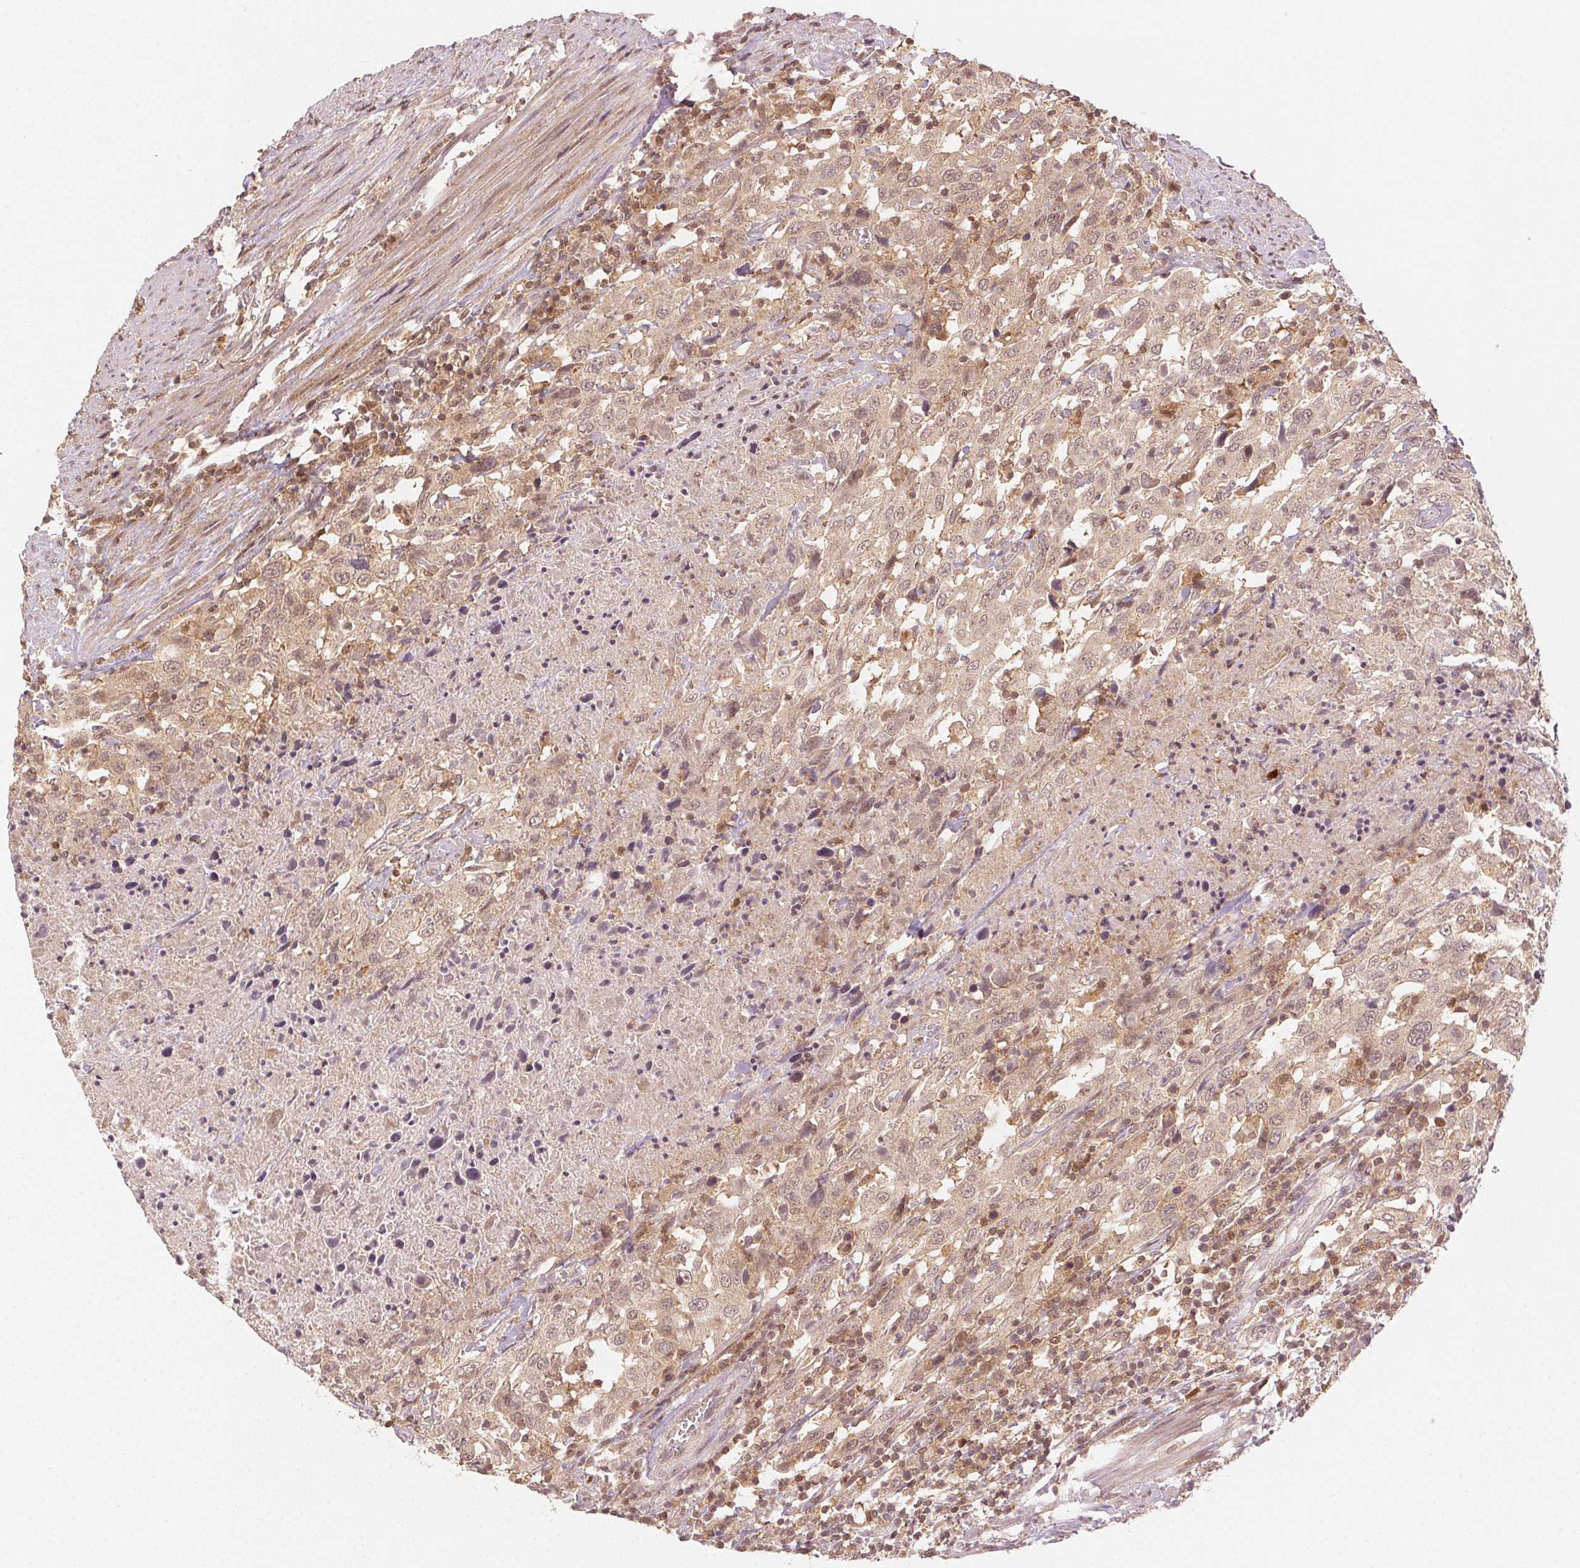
{"staining": {"intensity": "weak", "quantity": ">75%", "location": "cytoplasmic/membranous,nuclear"}, "tissue": "urothelial cancer", "cell_type": "Tumor cells", "image_type": "cancer", "snomed": [{"axis": "morphology", "description": "Urothelial carcinoma, High grade"}, {"axis": "topography", "description": "Urinary bladder"}], "caption": "Brown immunohistochemical staining in urothelial carcinoma (high-grade) demonstrates weak cytoplasmic/membranous and nuclear expression in about >75% of tumor cells.", "gene": "MAPK14", "patient": {"sex": "male", "age": 61}}